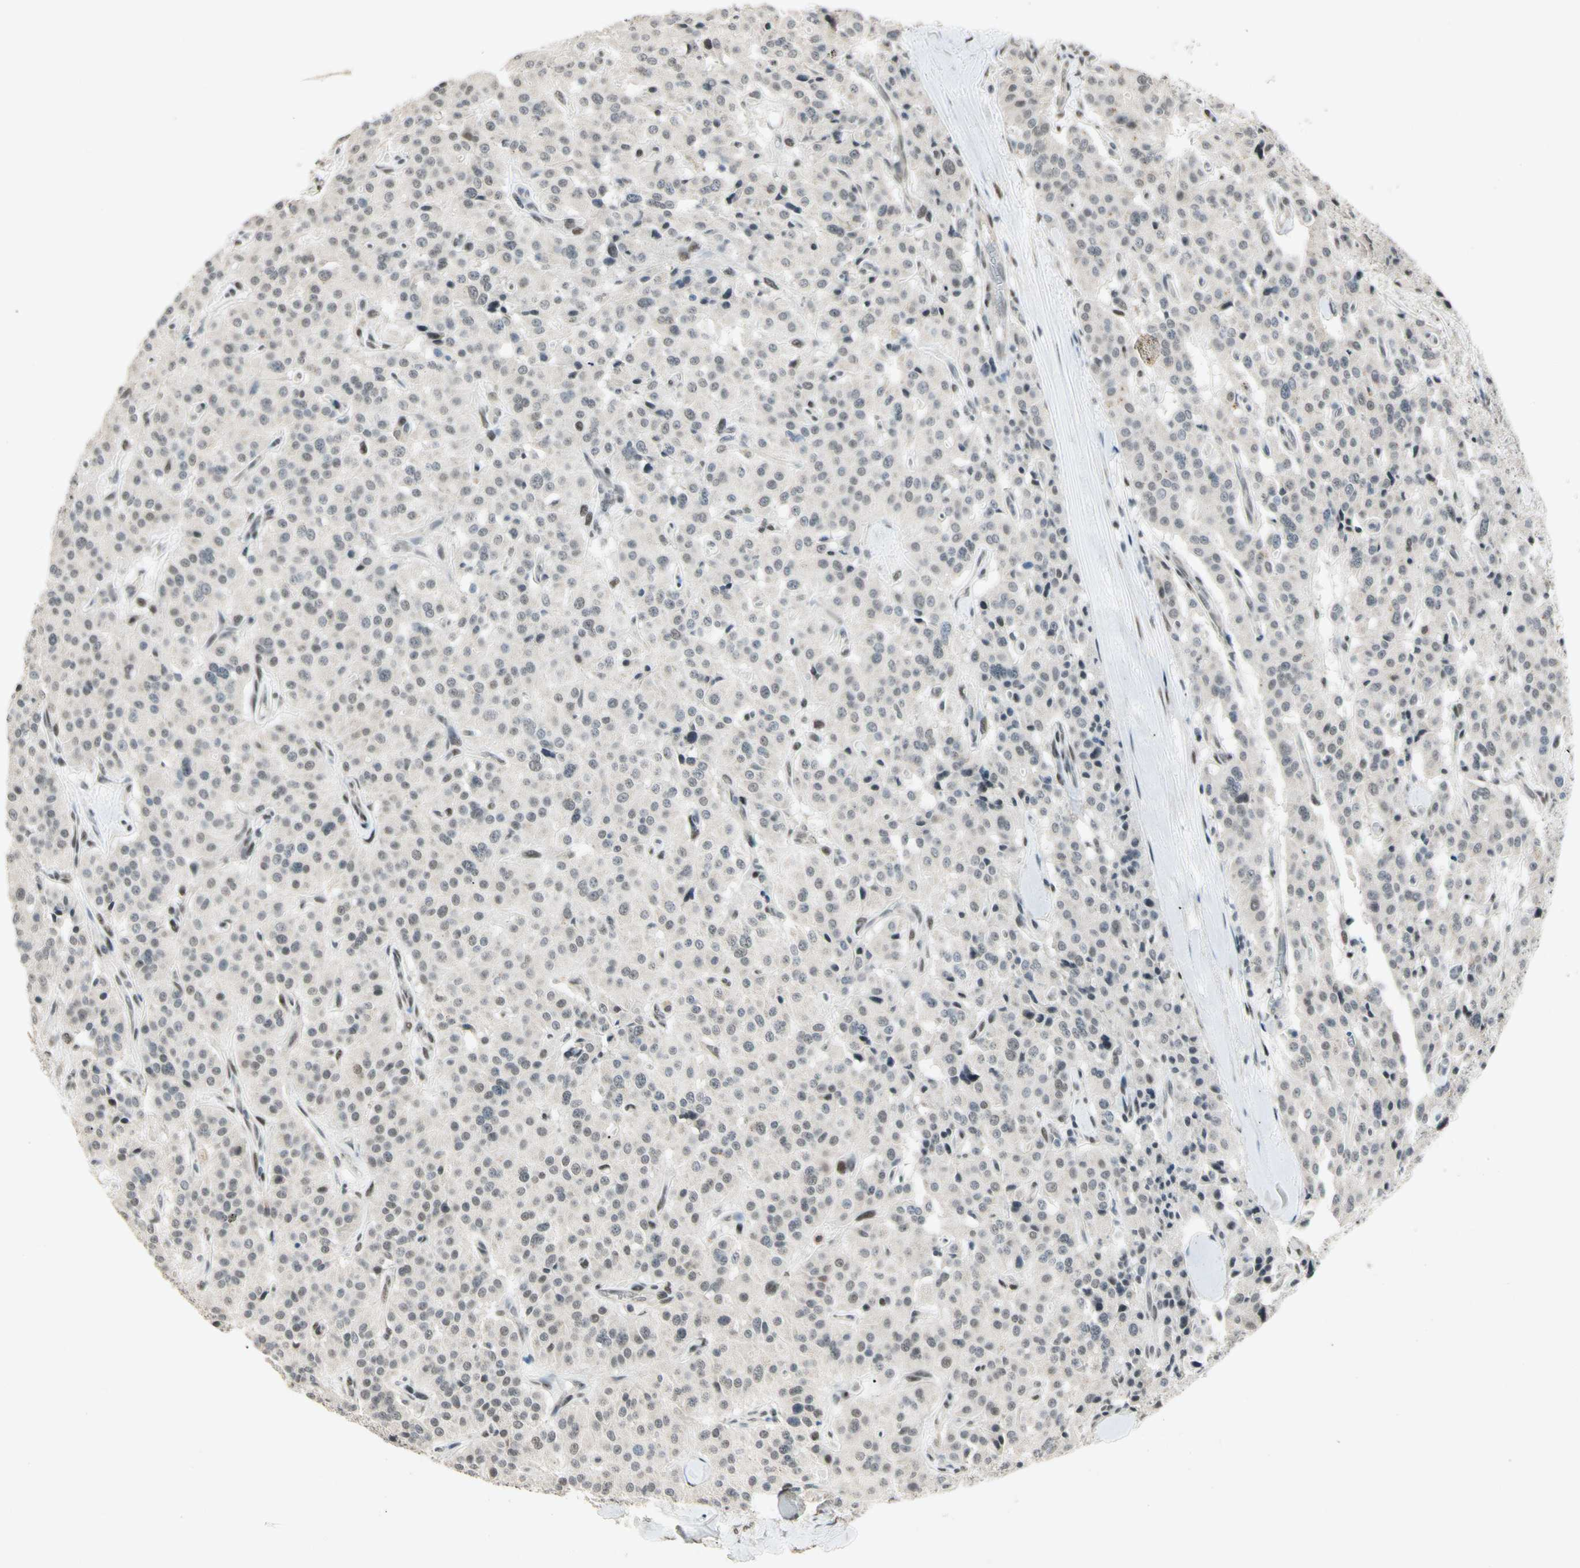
{"staining": {"intensity": "weak", "quantity": "<25%", "location": "nuclear"}, "tissue": "carcinoid", "cell_type": "Tumor cells", "image_type": "cancer", "snomed": [{"axis": "morphology", "description": "Carcinoid, malignant, NOS"}, {"axis": "topography", "description": "Lung"}], "caption": "An image of human malignant carcinoid is negative for staining in tumor cells. (DAB (3,3'-diaminobenzidine) IHC, high magnification).", "gene": "ZBTB4", "patient": {"sex": "male", "age": 30}}